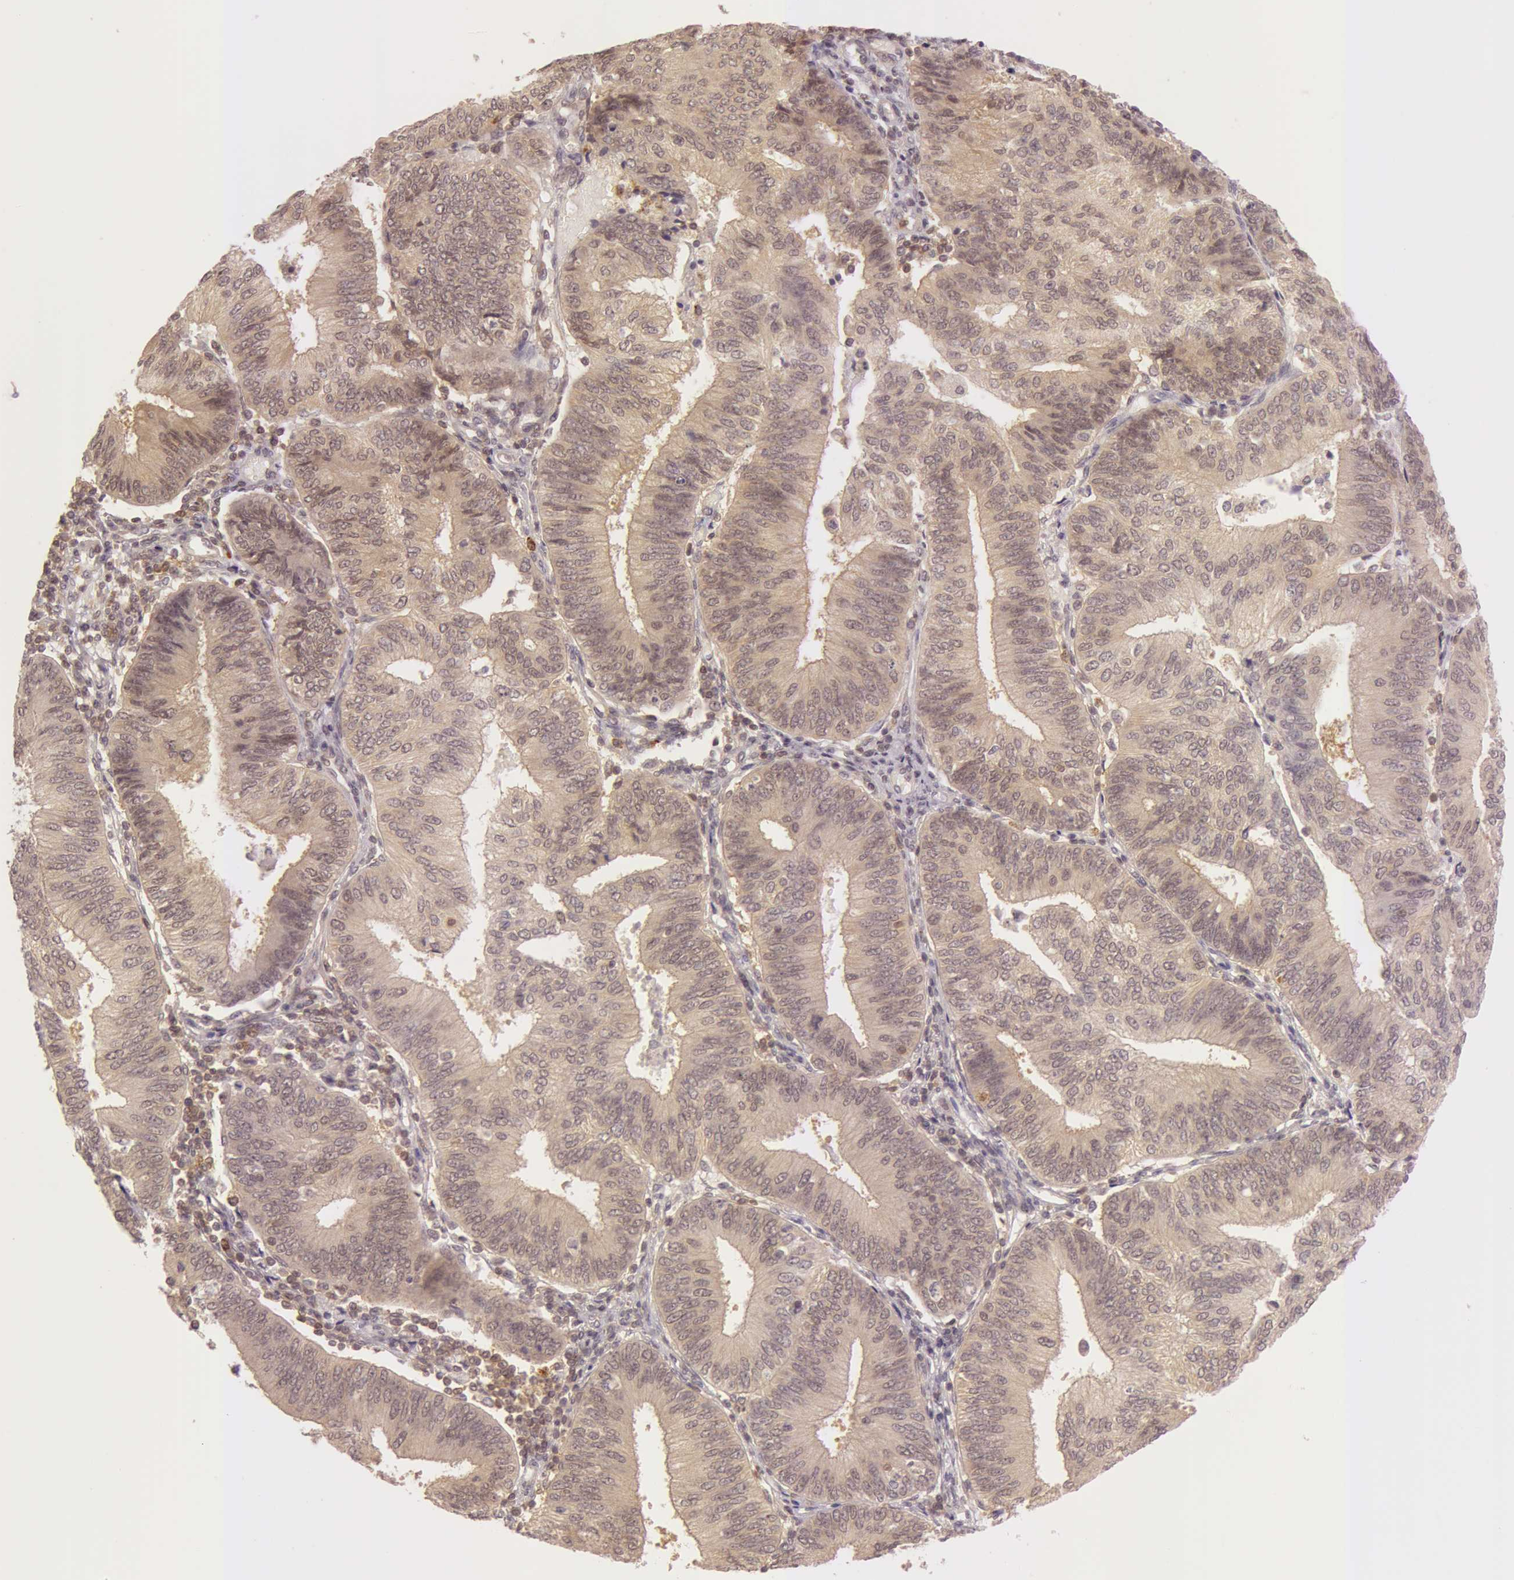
{"staining": {"intensity": "moderate", "quantity": ">75%", "location": "cytoplasmic/membranous"}, "tissue": "endometrial cancer", "cell_type": "Tumor cells", "image_type": "cancer", "snomed": [{"axis": "morphology", "description": "Adenocarcinoma, NOS"}, {"axis": "topography", "description": "Endometrium"}], "caption": "Endometrial cancer (adenocarcinoma) stained with a protein marker shows moderate staining in tumor cells.", "gene": "ATG2B", "patient": {"sex": "female", "age": 55}}